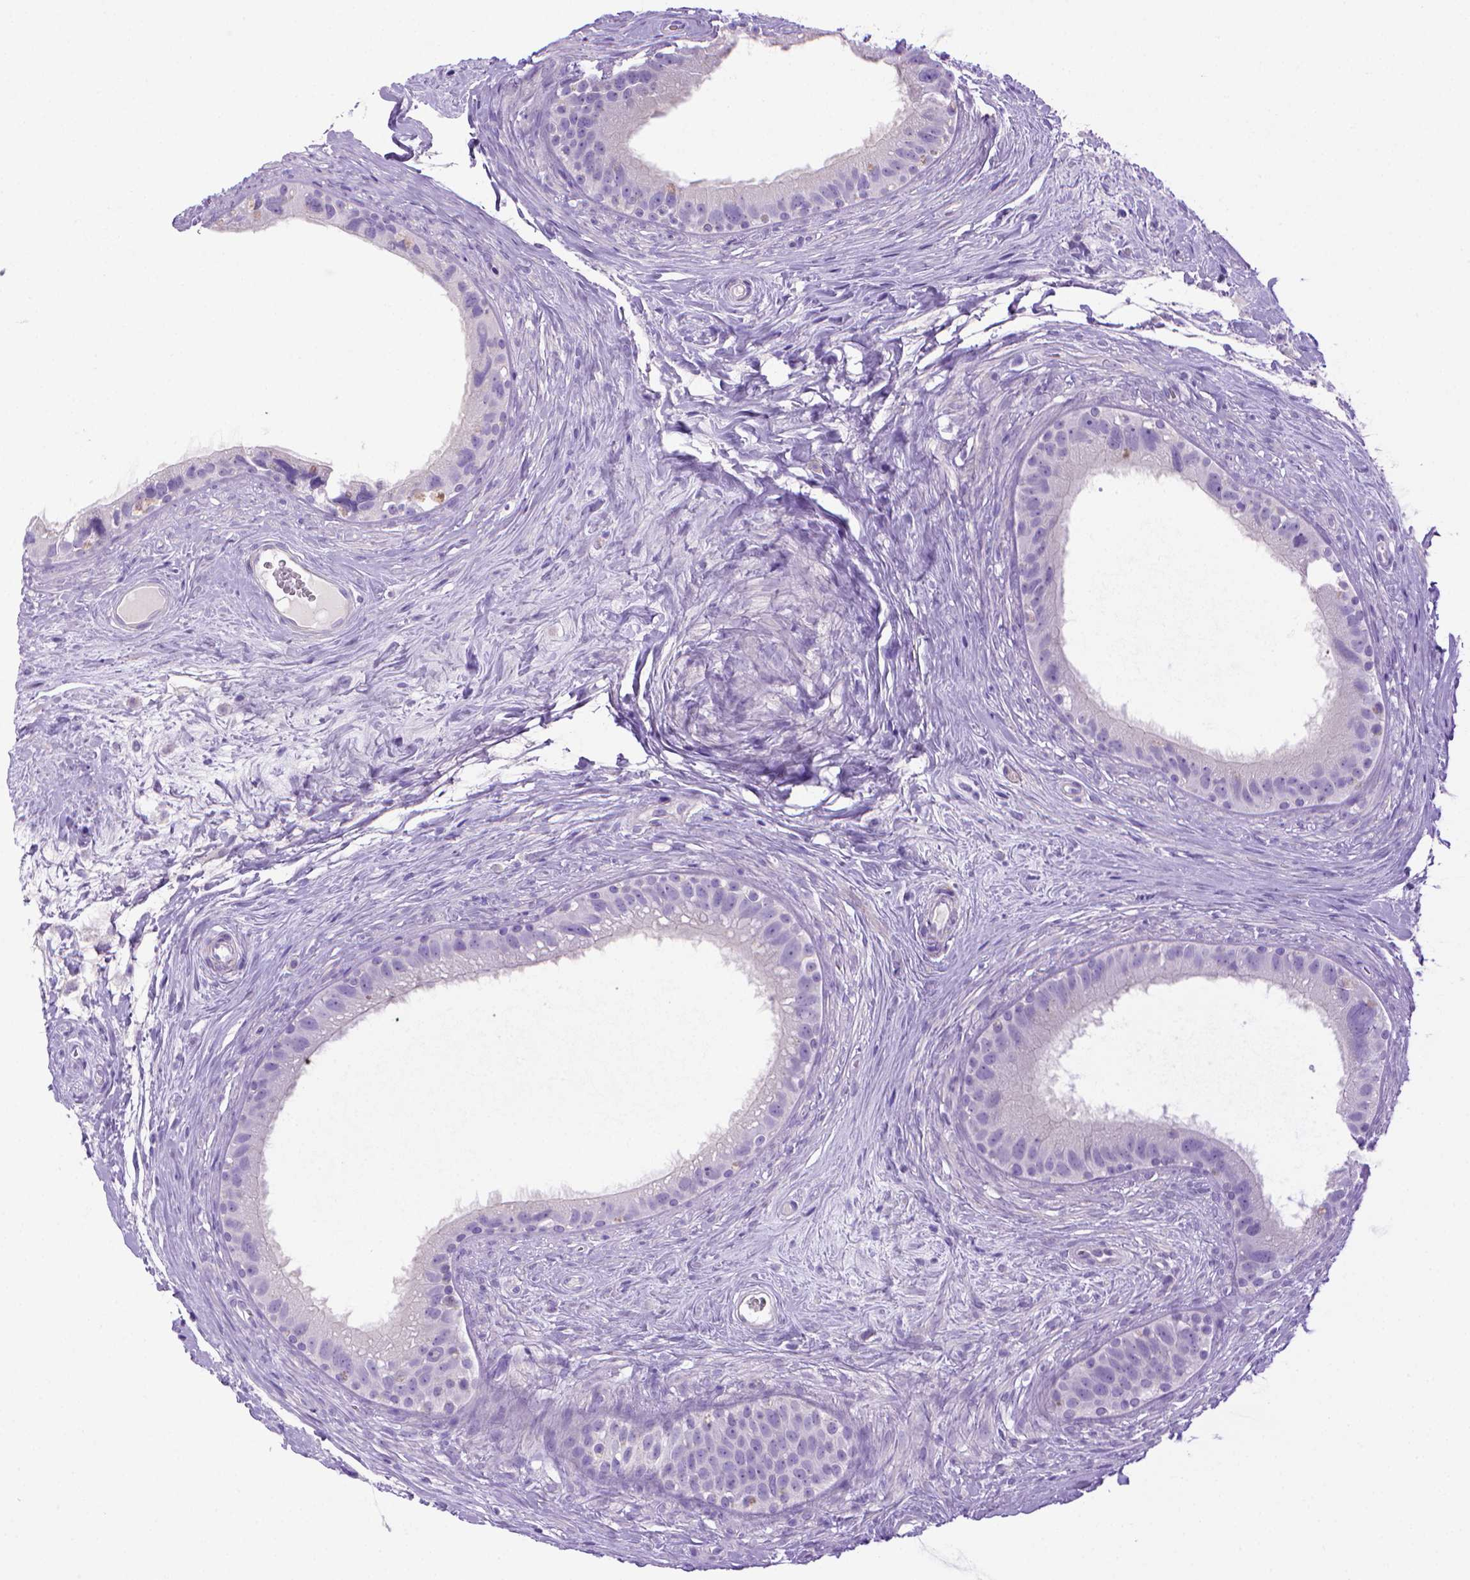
{"staining": {"intensity": "negative", "quantity": "none", "location": "none"}, "tissue": "epididymis", "cell_type": "Glandular cells", "image_type": "normal", "snomed": [{"axis": "morphology", "description": "Normal tissue, NOS"}, {"axis": "topography", "description": "Epididymis"}], "caption": "DAB (3,3'-diaminobenzidine) immunohistochemical staining of unremarkable epididymis demonstrates no significant positivity in glandular cells.", "gene": "BAAT", "patient": {"sex": "male", "age": 59}}